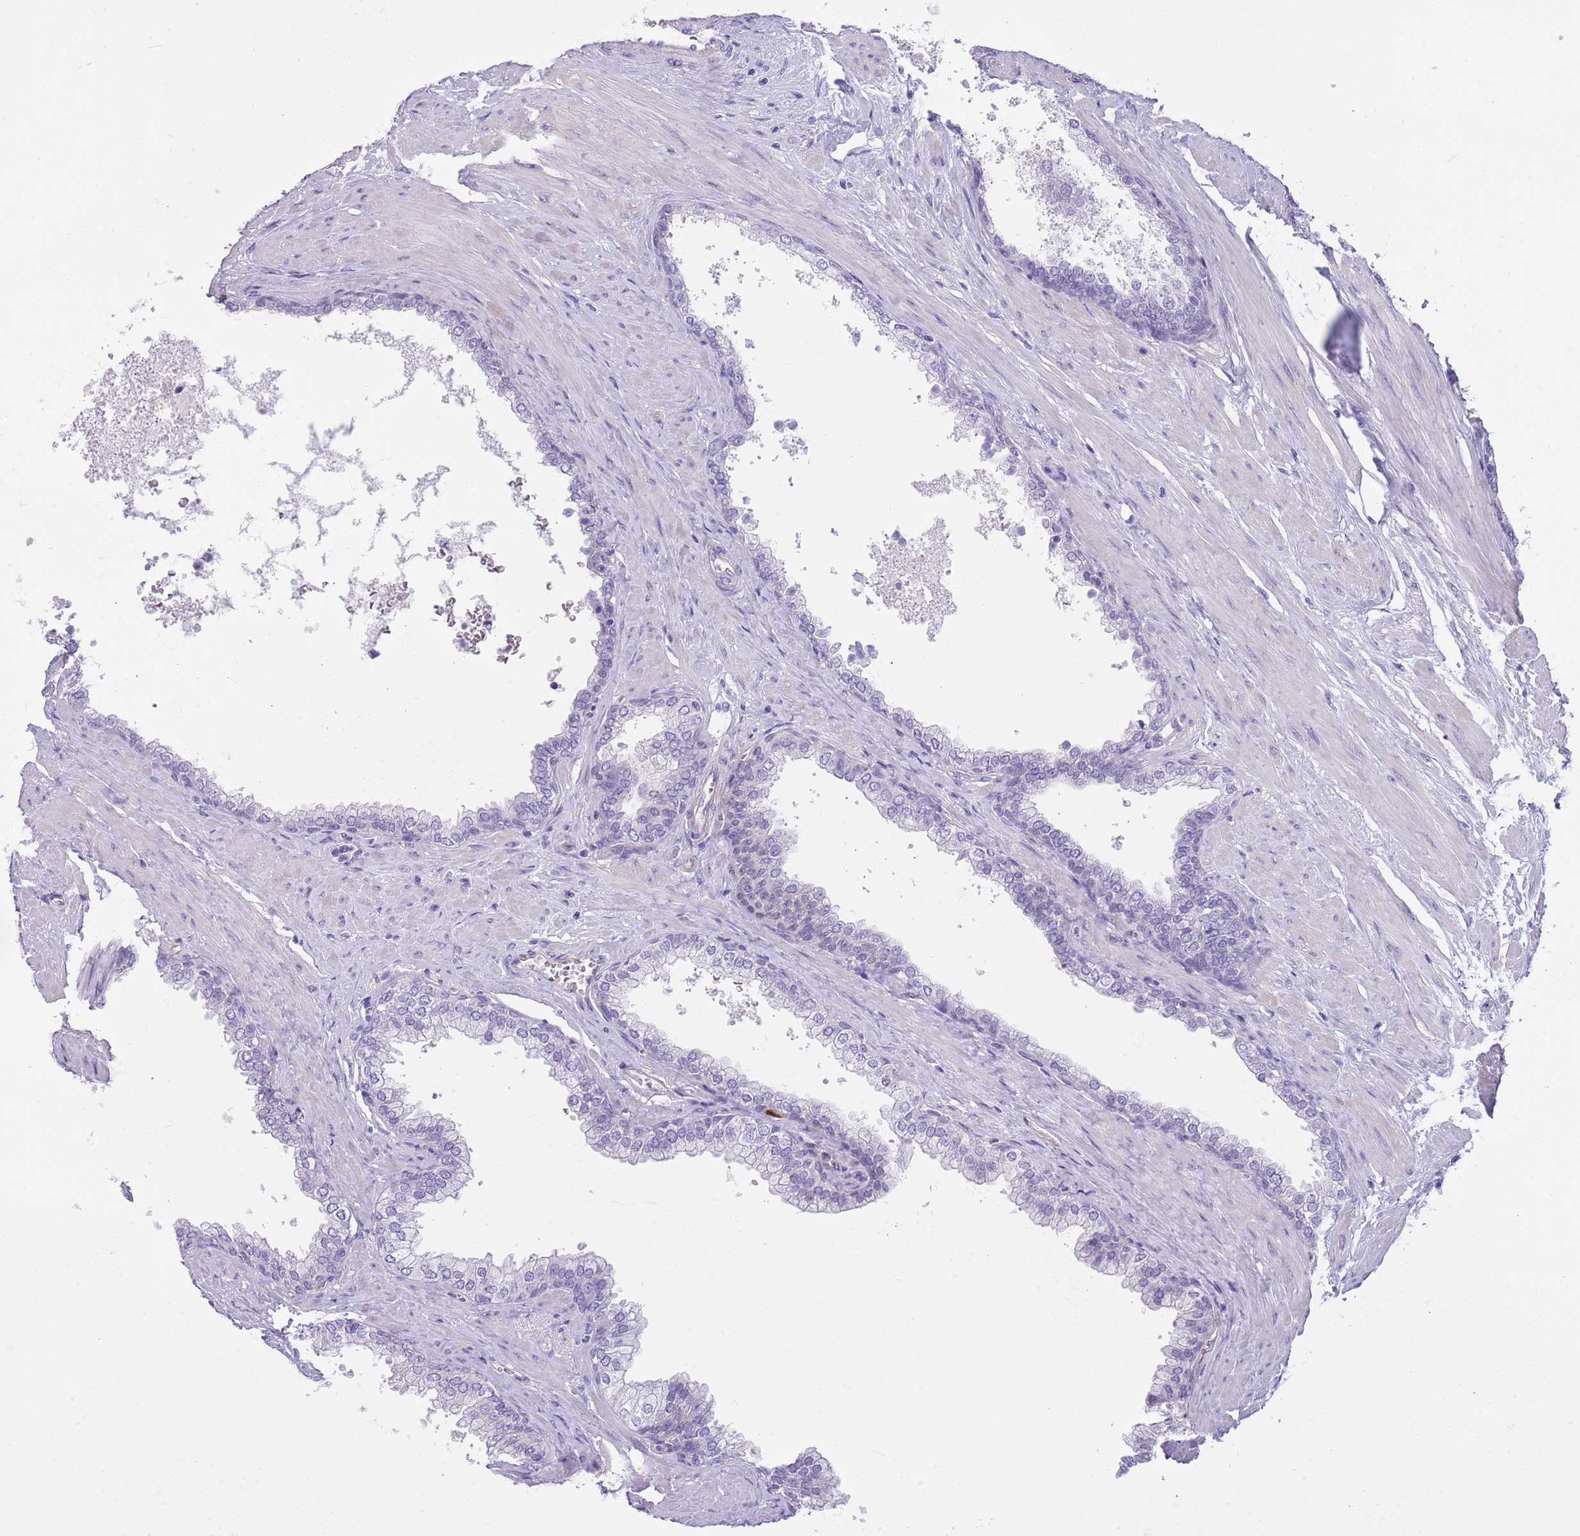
{"staining": {"intensity": "negative", "quantity": "none", "location": "none"}, "tissue": "prostate", "cell_type": "Glandular cells", "image_type": "normal", "snomed": [{"axis": "morphology", "description": "Normal tissue, NOS"}, {"axis": "morphology", "description": "Urothelial carcinoma, Low grade"}, {"axis": "topography", "description": "Urinary bladder"}, {"axis": "topography", "description": "Prostate"}], "caption": "Immunohistochemistry histopathology image of benign prostate stained for a protein (brown), which reveals no expression in glandular cells. (Brightfield microscopy of DAB immunohistochemistry at high magnification).", "gene": "TSGA13", "patient": {"sex": "male", "age": 60}}